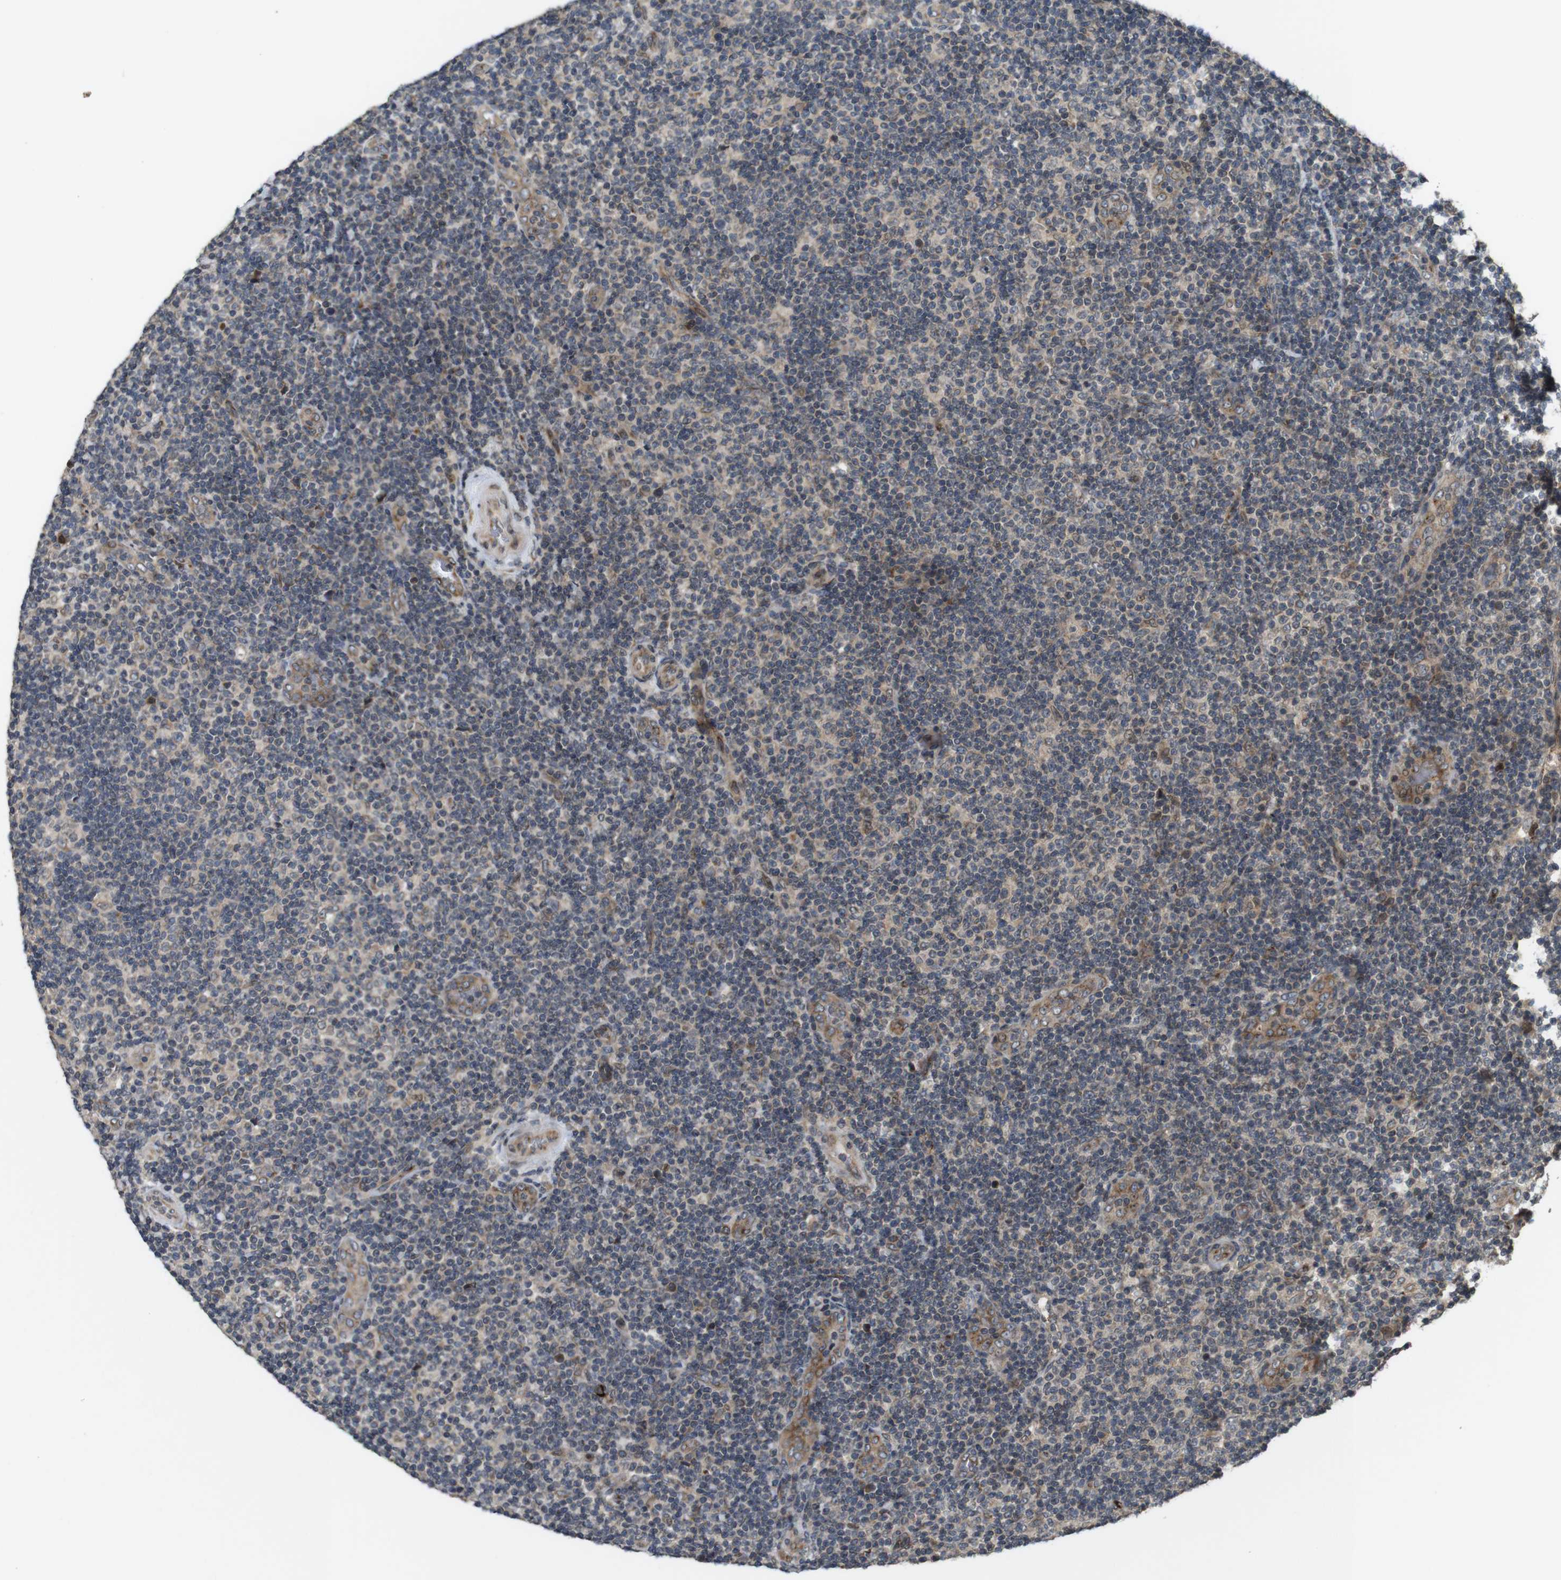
{"staining": {"intensity": "negative", "quantity": "none", "location": "none"}, "tissue": "lymphoma", "cell_type": "Tumor cells", "image_type": "cancer", "snomed": [{"axis": "morphology", "description": "Malignant lymphoma, non-Hodgkin's type, Low grade"}, {"axis": "topography", "description": "Lymph node"}], "caption": "DAB (3,3'-diaminobenzidine) immunohistochemical staining of lymphoma shows no significant positivity in tumor cells.", "gene": "EFCAB14", "patient": {"sex": "male", "age": 83}}